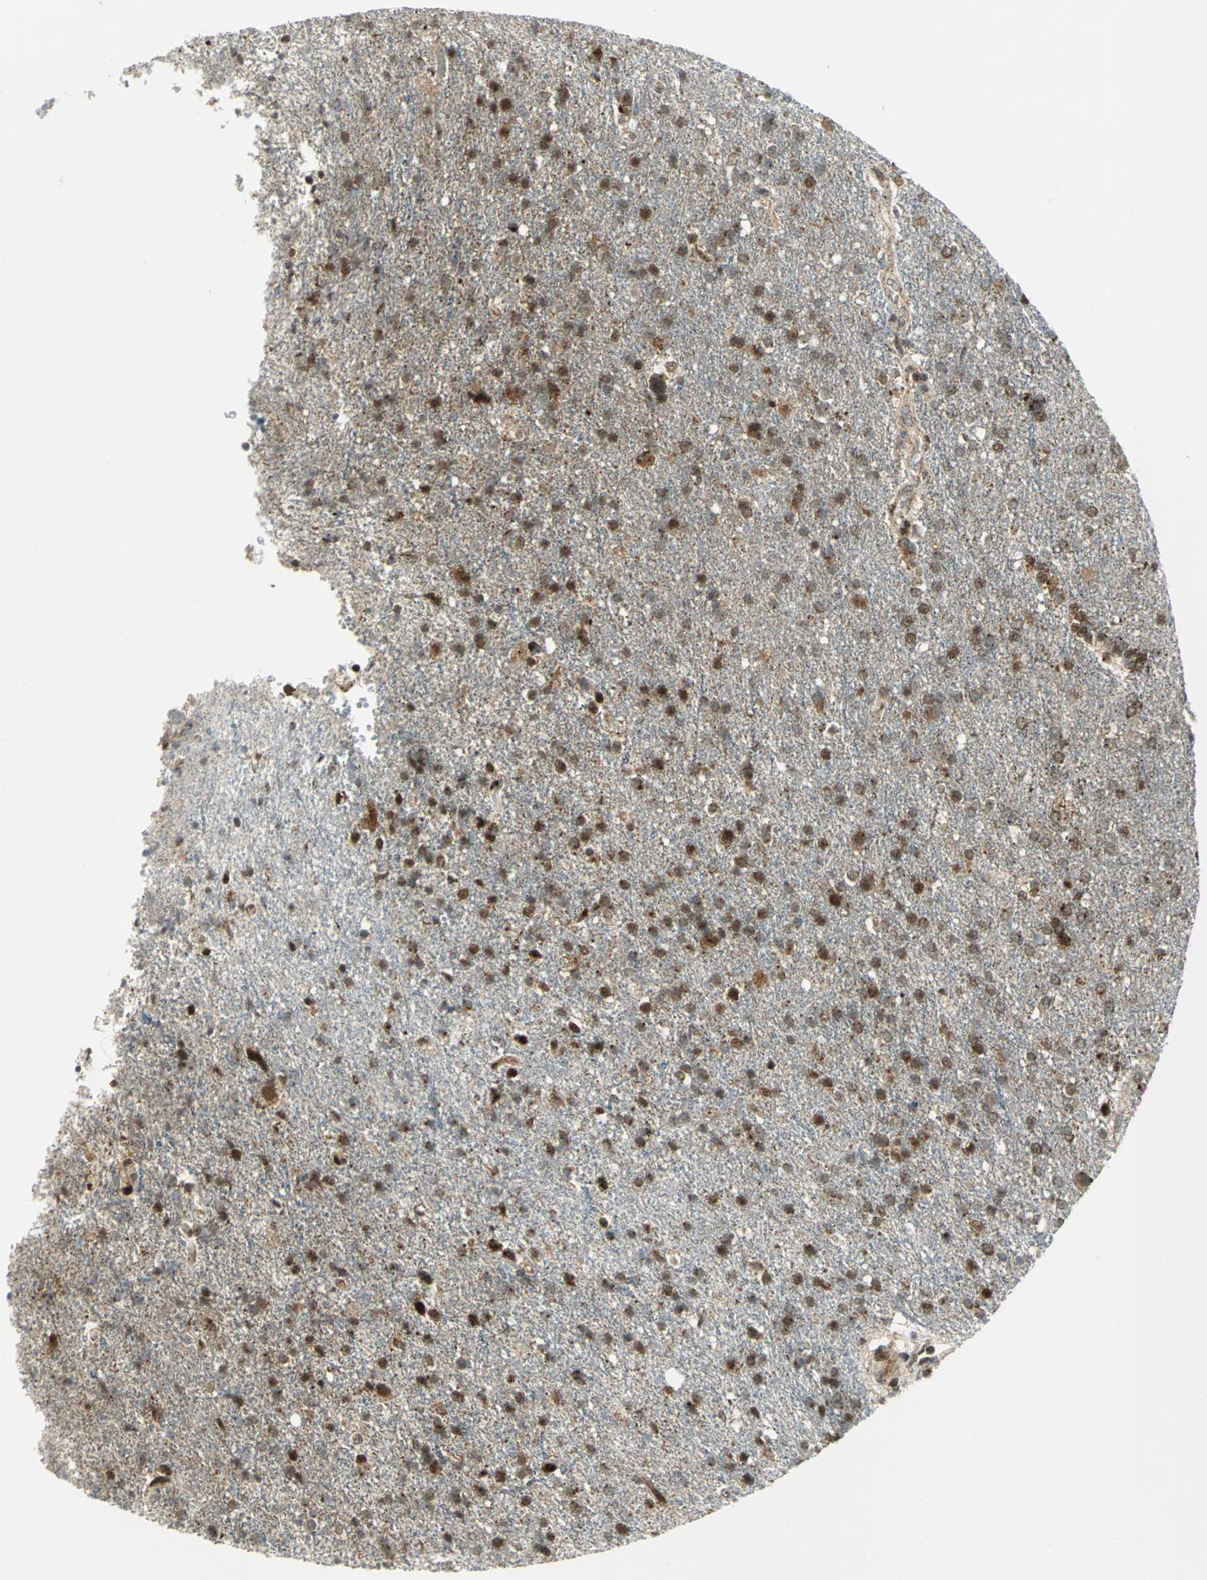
{"staining": {"intensity": "strong", "quantity": ">75%", "location": "cytoplasmic/membranous,nuclear"}, "tissue": "glioma", "cell_type": "Tumor cells", "image_type": "cancer", "snomed": [{"axis": "morphology", "description": "Glioma, malignant, High grade"}, {"axis": "topography", "description": "Brain"}], "caption": "Protein analysis of glioma tissue shows strong cytoplasmic/membranous and nuclear staining in about >75% of tumor cells.", "gene": "ATP6V1A", "patient": {"sex": "male", "age": 33}}